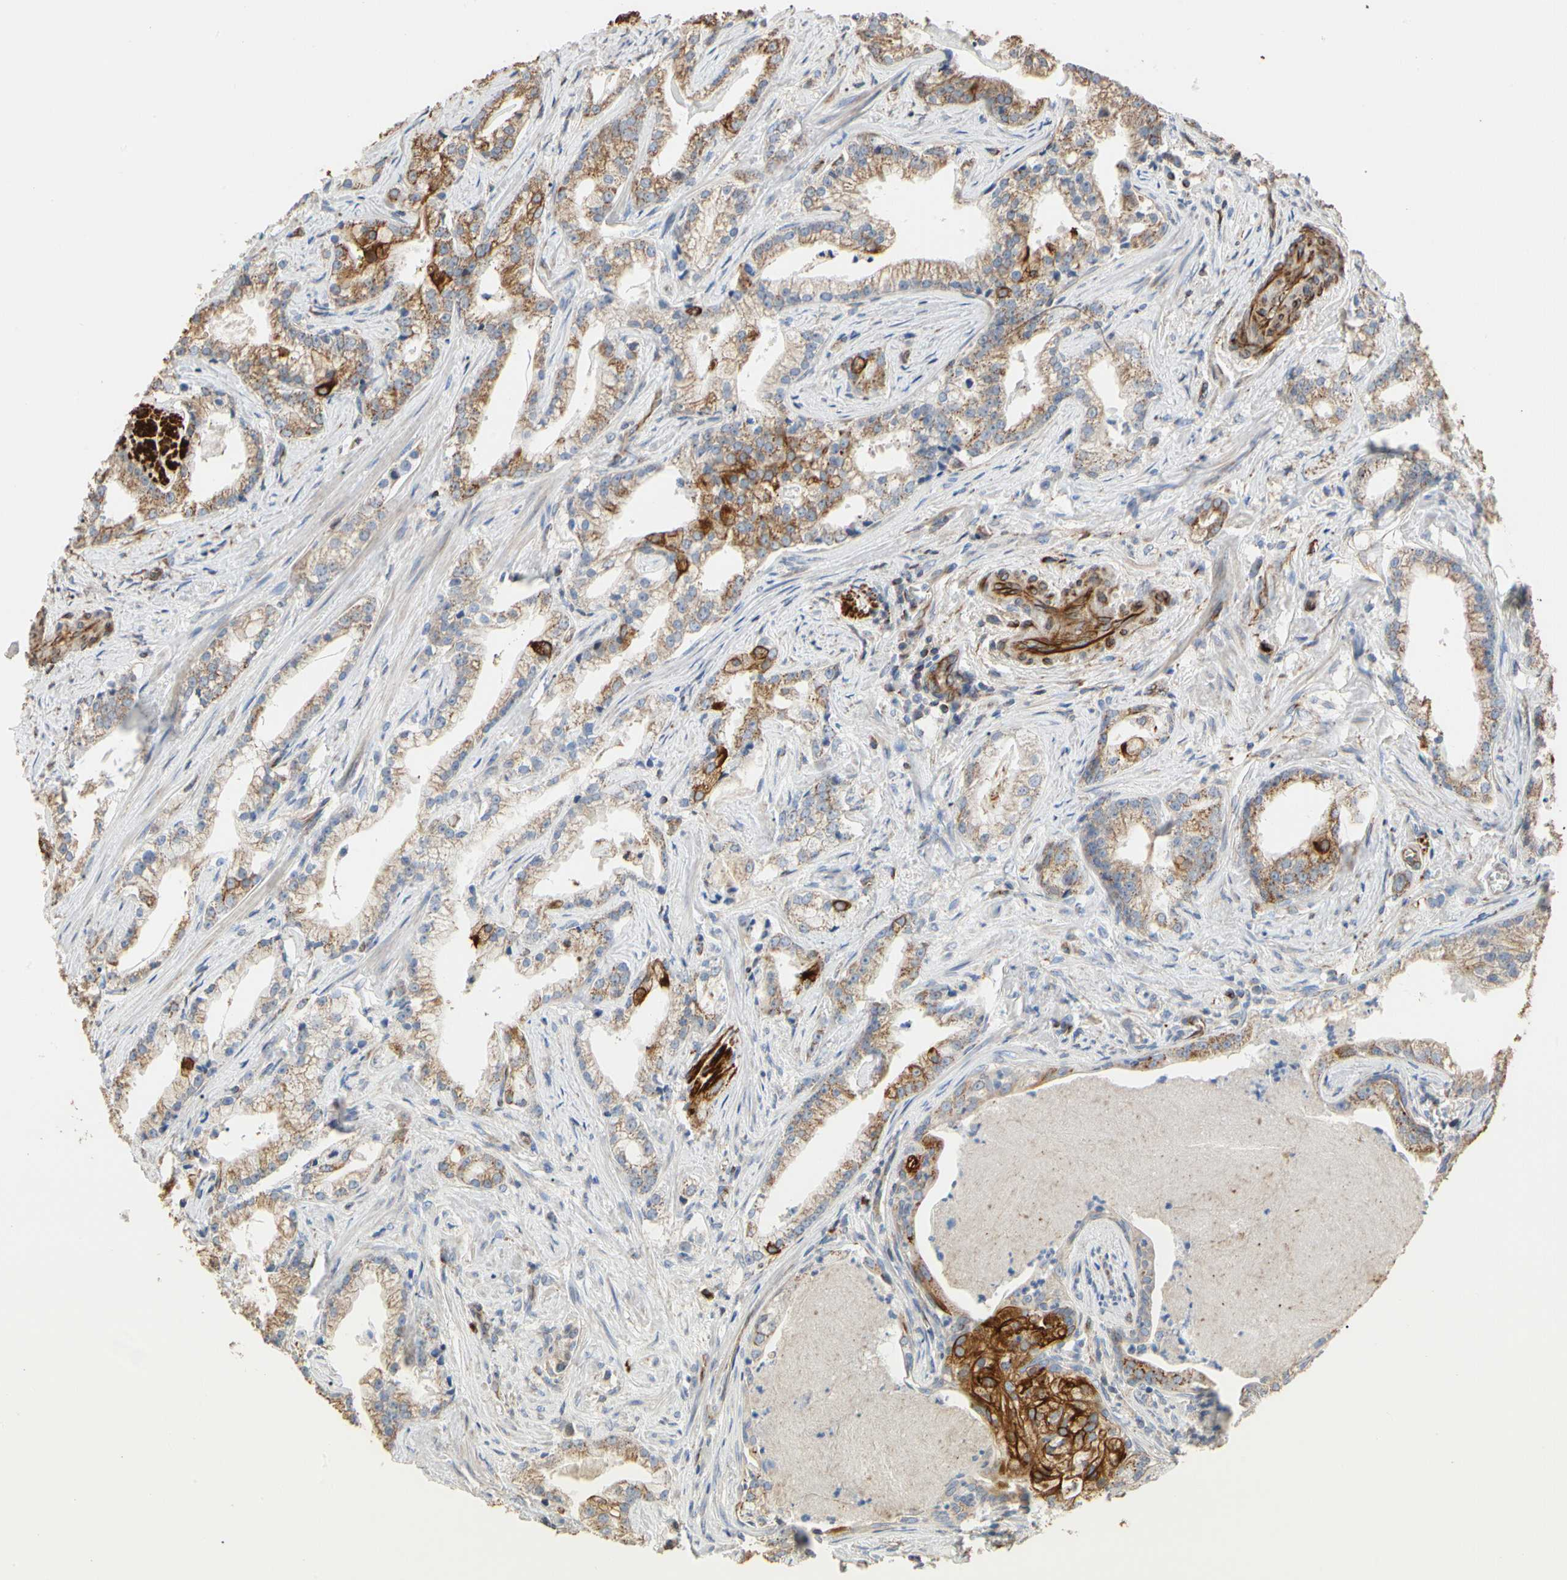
{"staining": {"intensity": "moderate", "quantity": "25%-75%", "location": "cytoplasmic/membranous"}, "tissue": "prostate cancer", "cell_type": "Tumor cells", "image_type": "cancer", "snomed": [{"axis": "morphology", "description": "Adenocarcinoma, Low grade"}, {"axis": "topography", "description": "Prostate"}], "caption": "Immunohistochemical staining of human low-grade adenocarcinoma (prostate) displays medium levels of moderate cytoplasmic/membranous positivity in about 25%-75% of tumor cells.", "gene": "TUBA1A", "patient": {"sex": "male", "age": 59}}